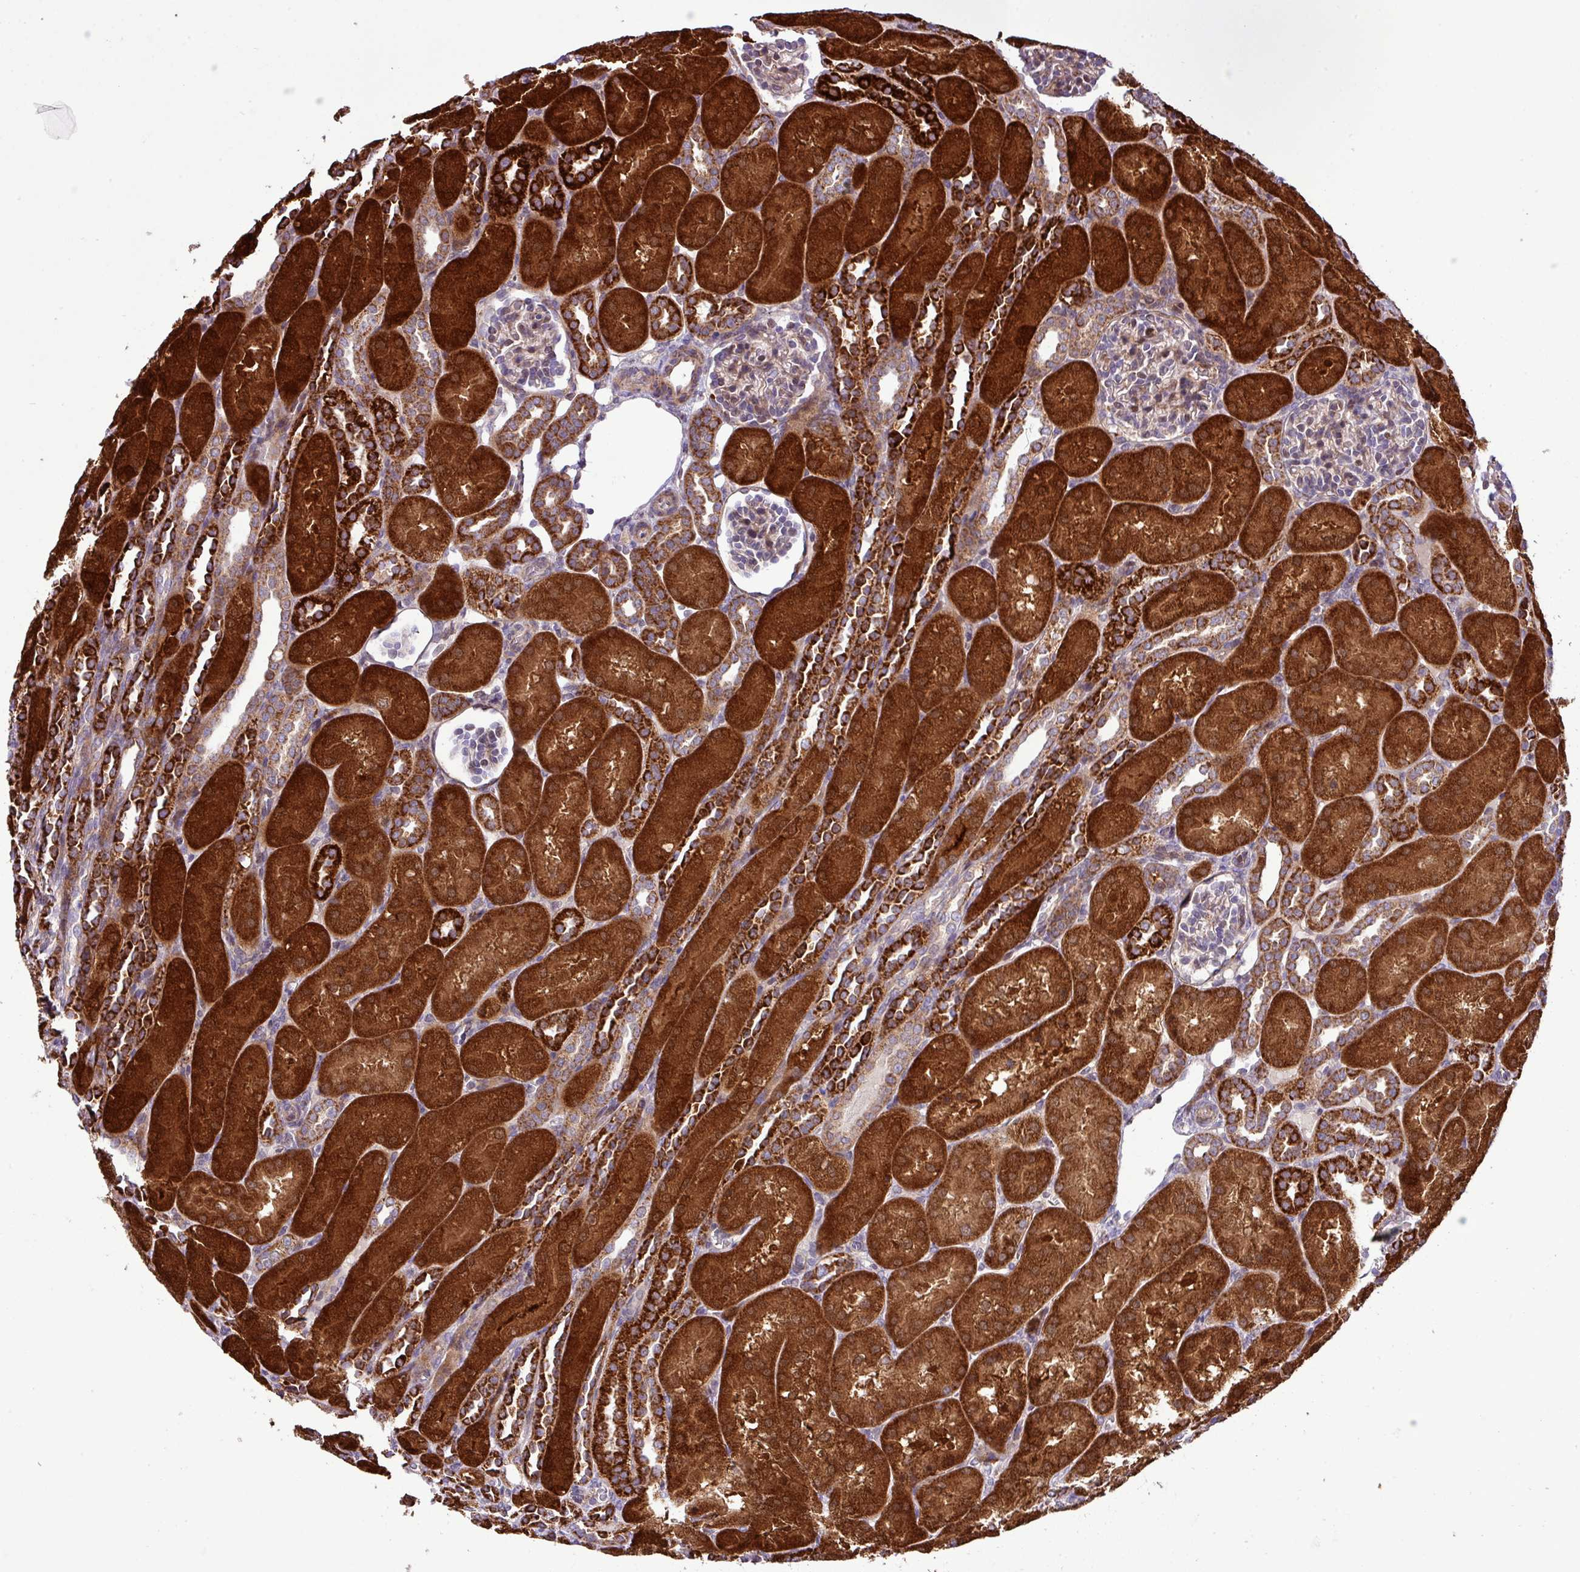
{"staining": {"intensity": "weak", "quantity": "25%-75%", "location": "cytoplasmic/membranous"}, "tissue": "kidney", "cell_type": "Cells in glomeruli", "image_type": "normal", "snomed": [{"axis": "morphology", "description": "Normal tissue, NOS"}, {"axis": "topography", "description": "Kidney"}], "caption": "Immunohistochemical staining of unremarkable kidney exhibits low levels of weak cytoplasmic/membranous expression in about 25%-75% of cells in glomeruli. (brown staining indicates protein expression, while blue staining denotes nuclei).", "gene": "B3GNT9", "patient": {"sex": "male", "age": 1}}